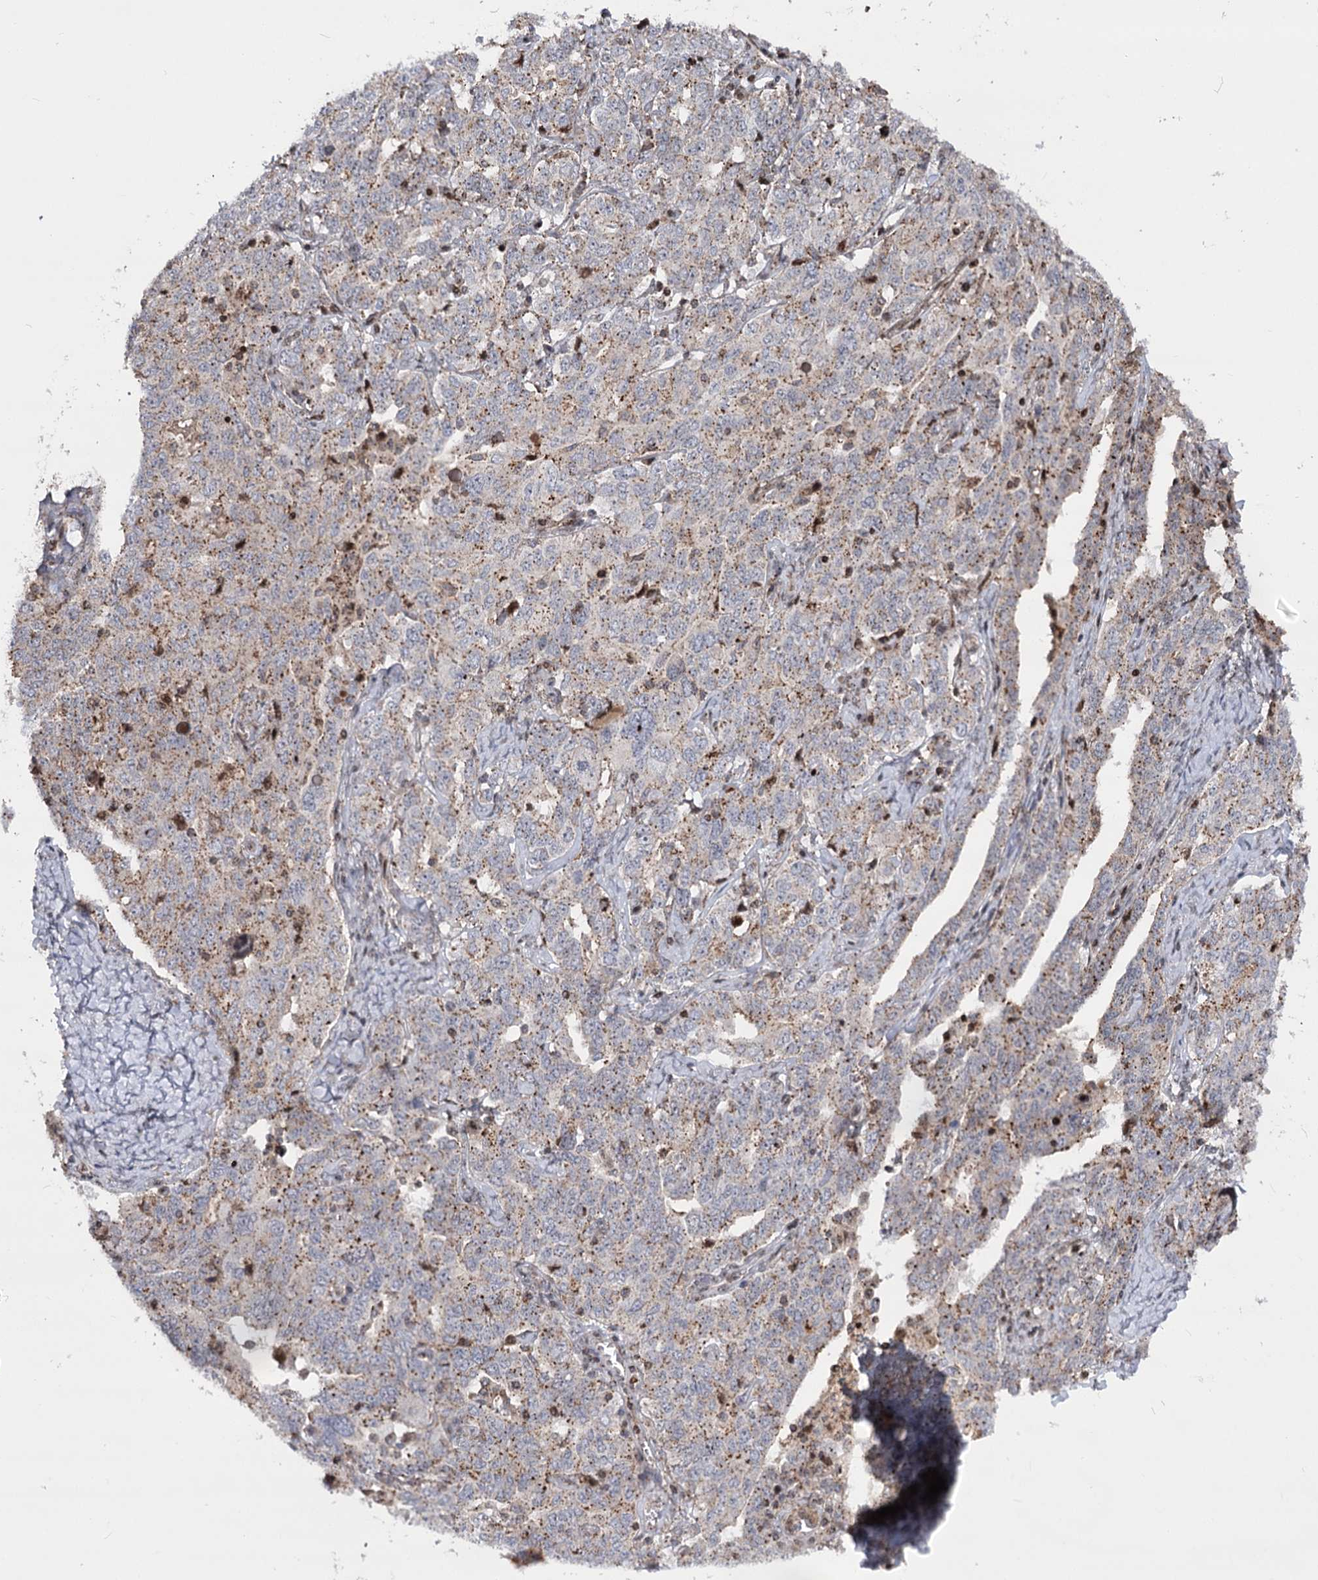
{"staining": {"intensity": "moderate", "quantity": "25%-75%", "location": "cytoplasmic/membranous"}, "tissue": "ovarian cancer", "cell_type": "Tumor cells", "image_type": "cancer", "snomed": [{"axis": "morphology", "description": "Carcinoma, endometroid"}, {"axis": "topography", "description": "Ovary"}], "caption": "Moderate cytoplasmic/membranous expression for a protein is identified in approximately 25%-75% of tumor cells of ovarian endometroid carcinoma using IHC.", "gene": "ZFYVE27", "patient": {"sex": "female", "age": 62}}